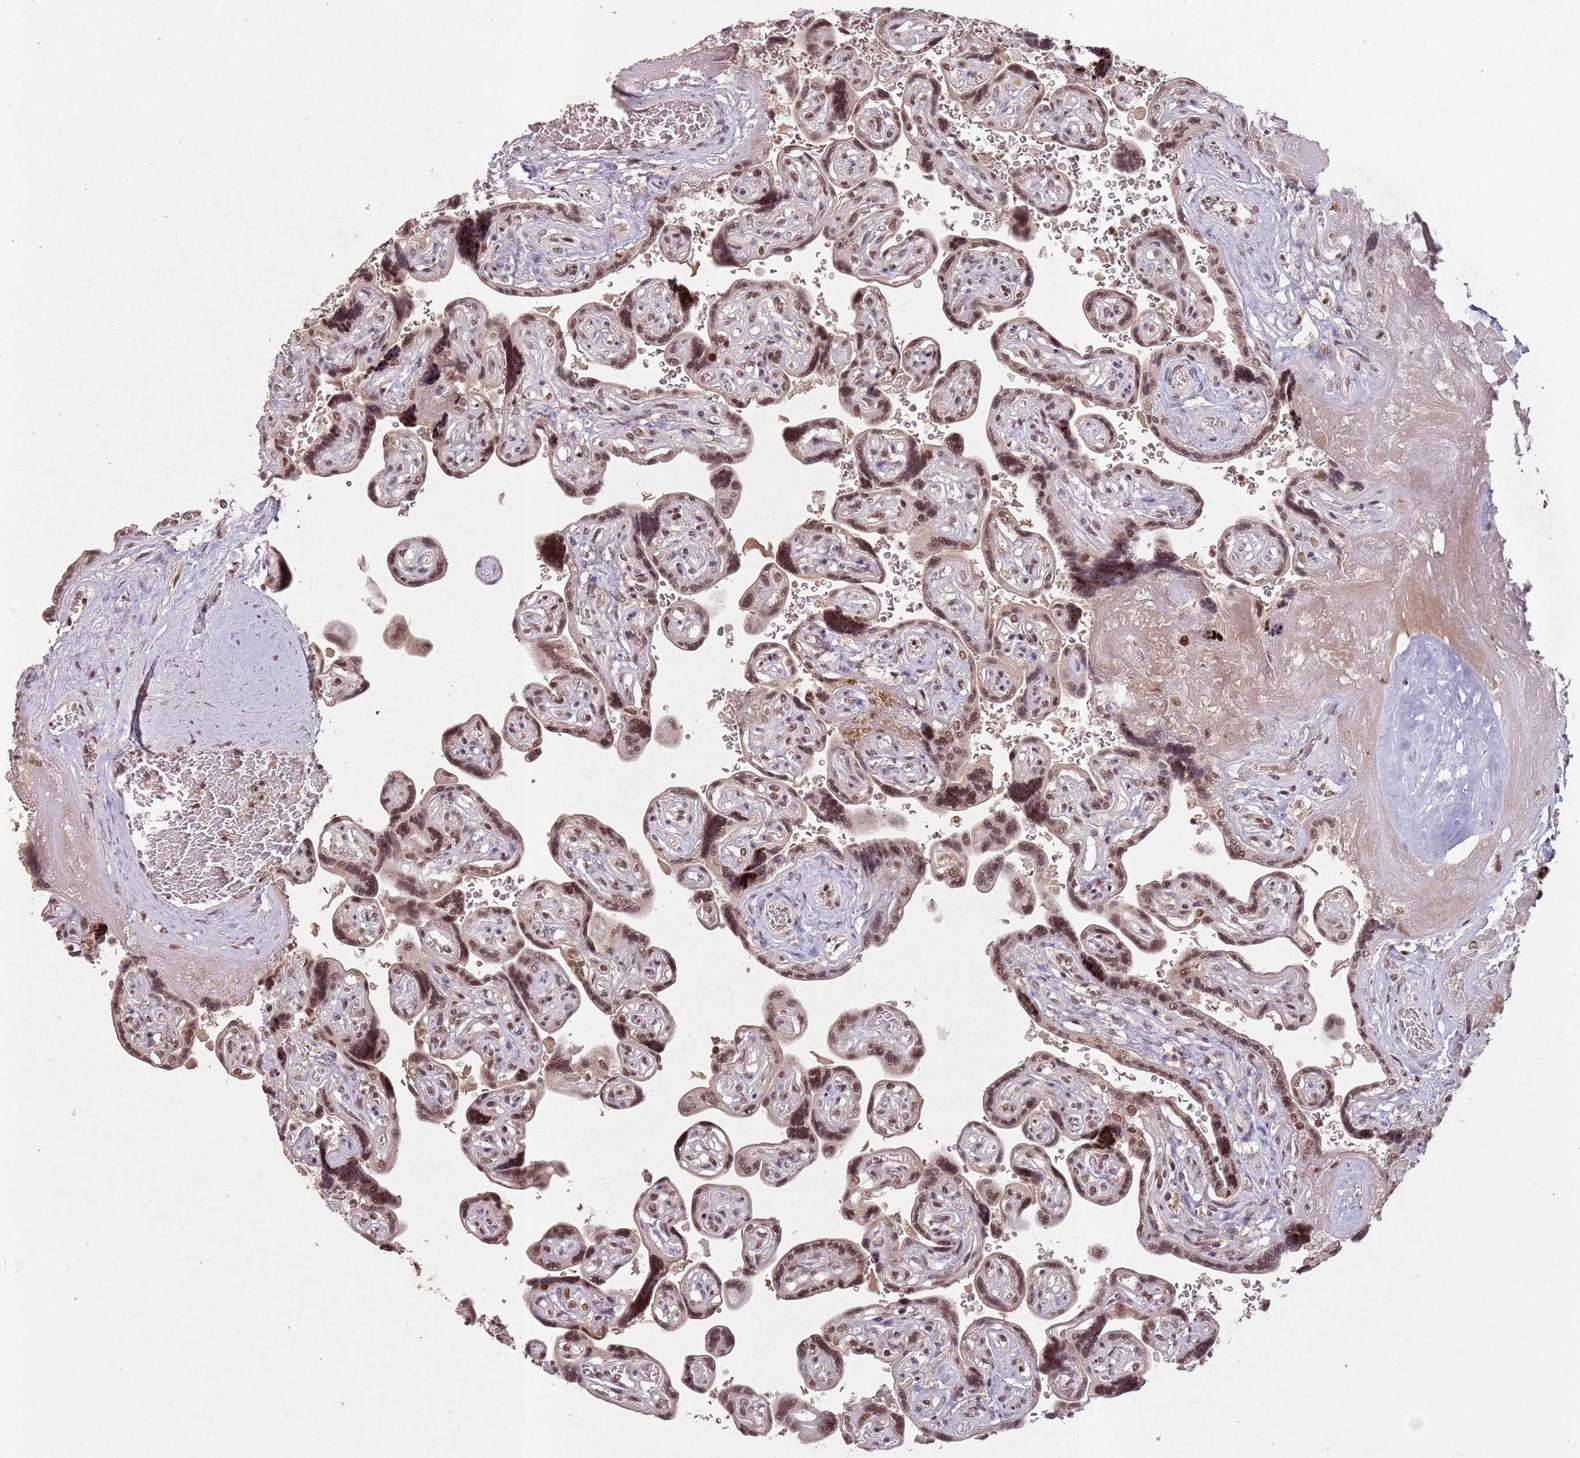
{"staining": {"intensity": "strong", "quantity": ">75%", "location": "nuclear"}, "tissue": "placenta", "cell_type": "Decidual cells", "image_type": "normal", "snomed": [{"axis": "morphology", "description": "Normal tissue, NOS"}, {"axis": "topography", "description": "Placenta"}], "caption": "Placenta stained with DAB immunohistochemistry (IHC) reveals high levels of strong nuclear expression in about >75% of decidual cells. The staining was performed using DAB (3,3'-diaminobenzidine), with brown indicating positive protein expression. Nuclei are stained blue with hematoxylin.", "gene": "NCBP1", "patient": {"sex": "female", "age": 32}}